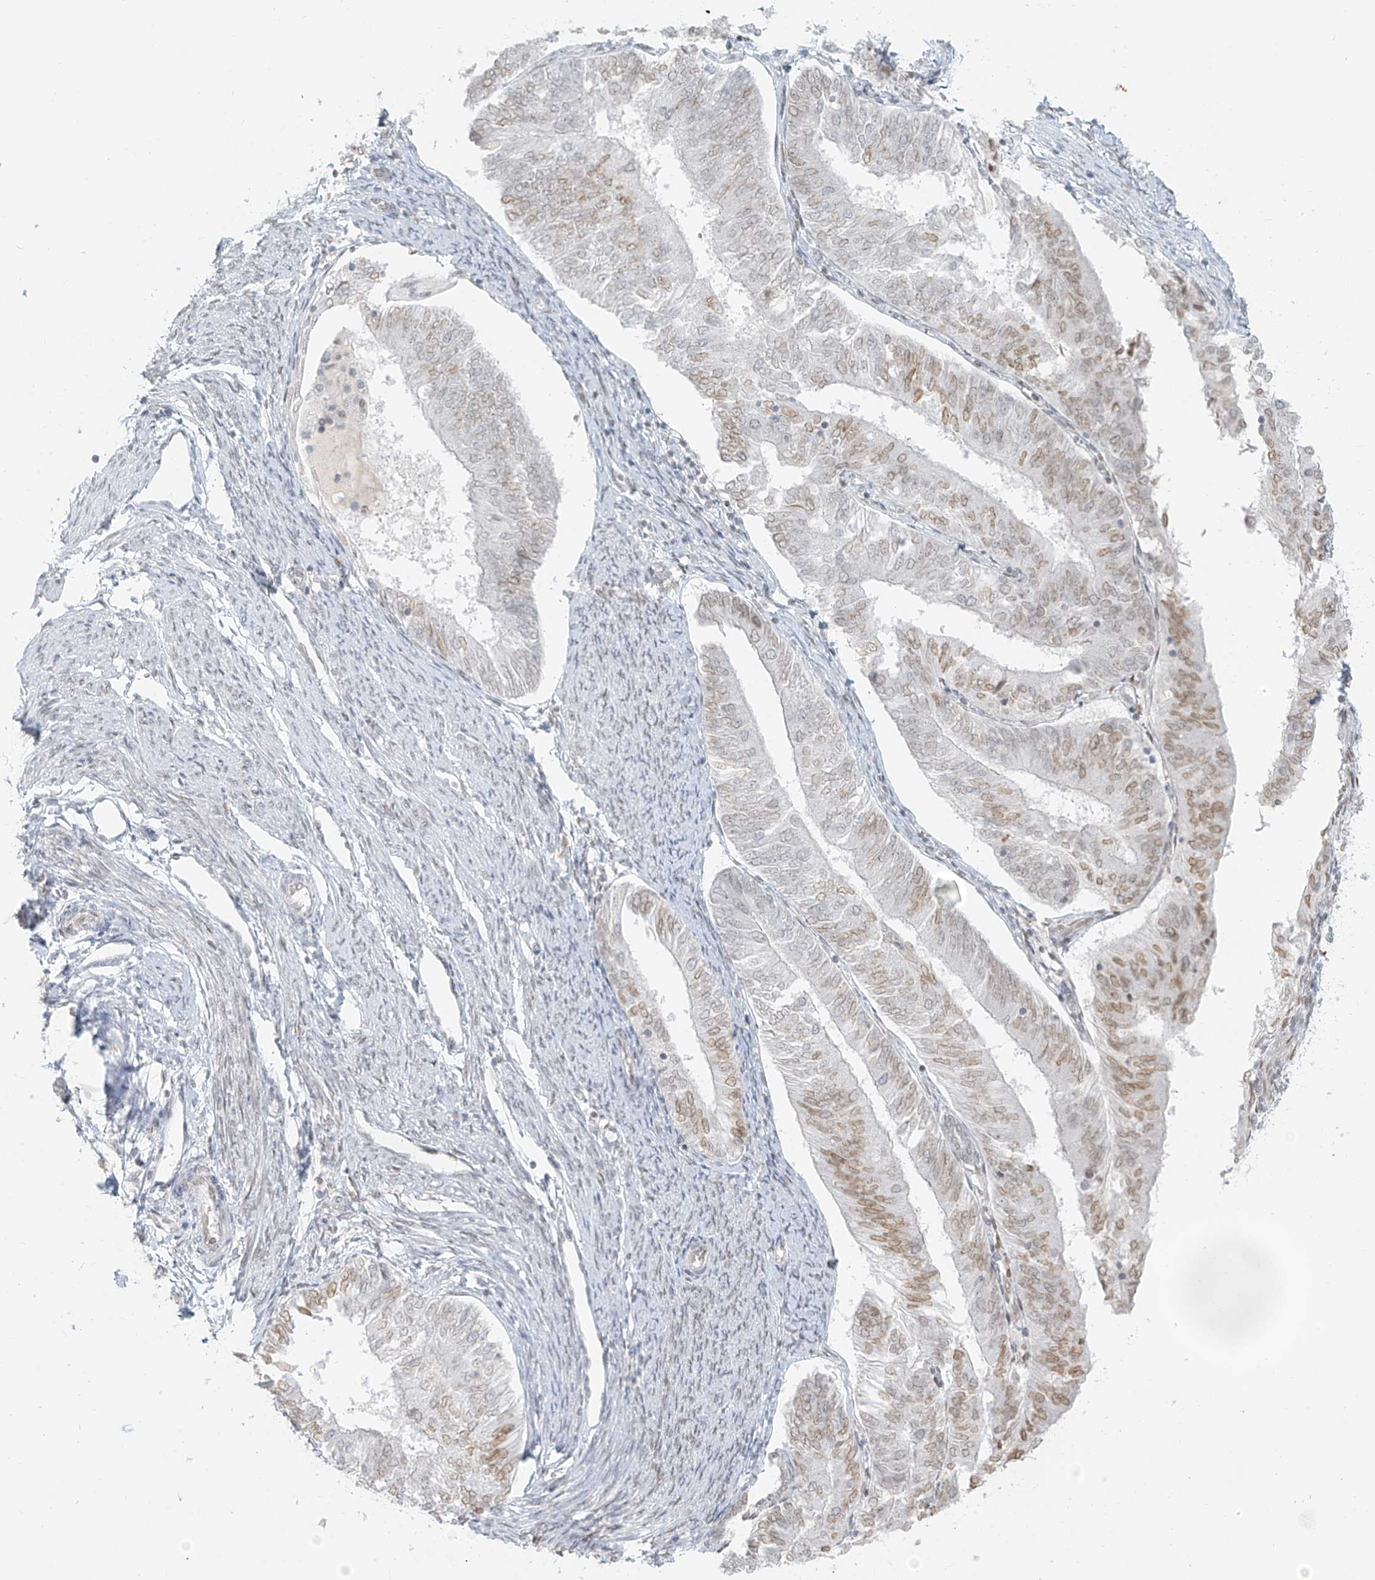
{"staining": {"intensity": "moderate", "quantity": "<25%", "location": "nuclear"}, "tissue": "endometrial cancer", "cell_type": "Tumor cells", "image_type": "cancer", "snomed": [{"axis": "morphology", "description": "Adenocarcinoma, NOS"}, {"axis": "topography", "description": "Endometrium"}], "caption": "High-power microscopy captured an IHC micrograph of endometrial cancer, revealing moderate nuclear expression in approximately <25% of tumor cells.", "gene": "OSBPL7", "patient": {"sex": "female", "age": 58}}